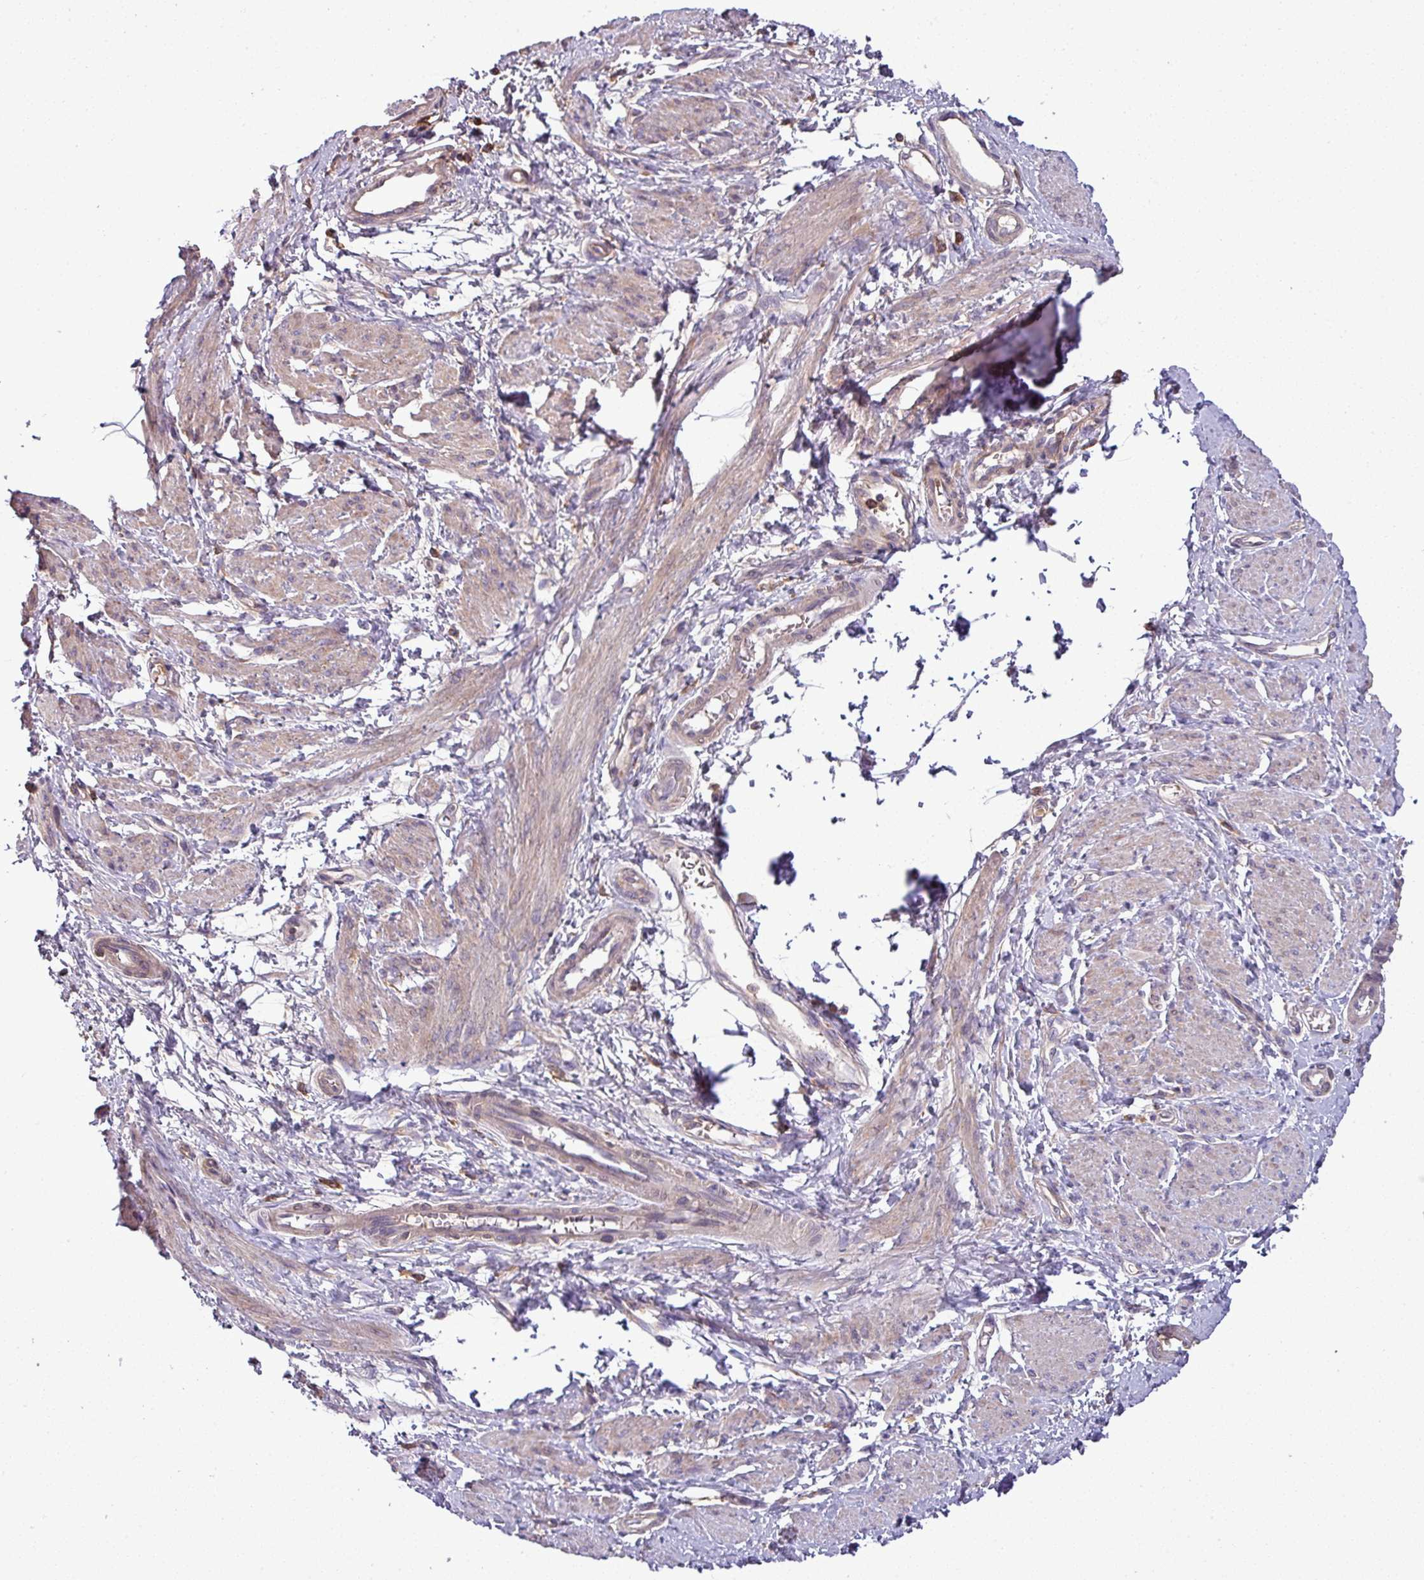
{"staining": {"intensity": "weak", "quantity": "25%-75%", "location": "cytoplasmic/membranous"}, "tissue": "smooth muscle", "cell_type": "Smooth muscle cells", "image_type": "normal", "snomed": [{"axis": "morphology", "description": "Normal tissue, NOS"}, {"axis": "topography", "description": "Smooth muscle"}, {"axis": "topography", "description": "Uterus"}], "caption": "Immunohistochemical staining of normal human smooth muscle displays low levels of weak cytoplasmic/membranous staining in about 25%-75% of smooth muscle cells.", "gene": "LRRC74B", "patient": {"sex": "female", "age": 39}}